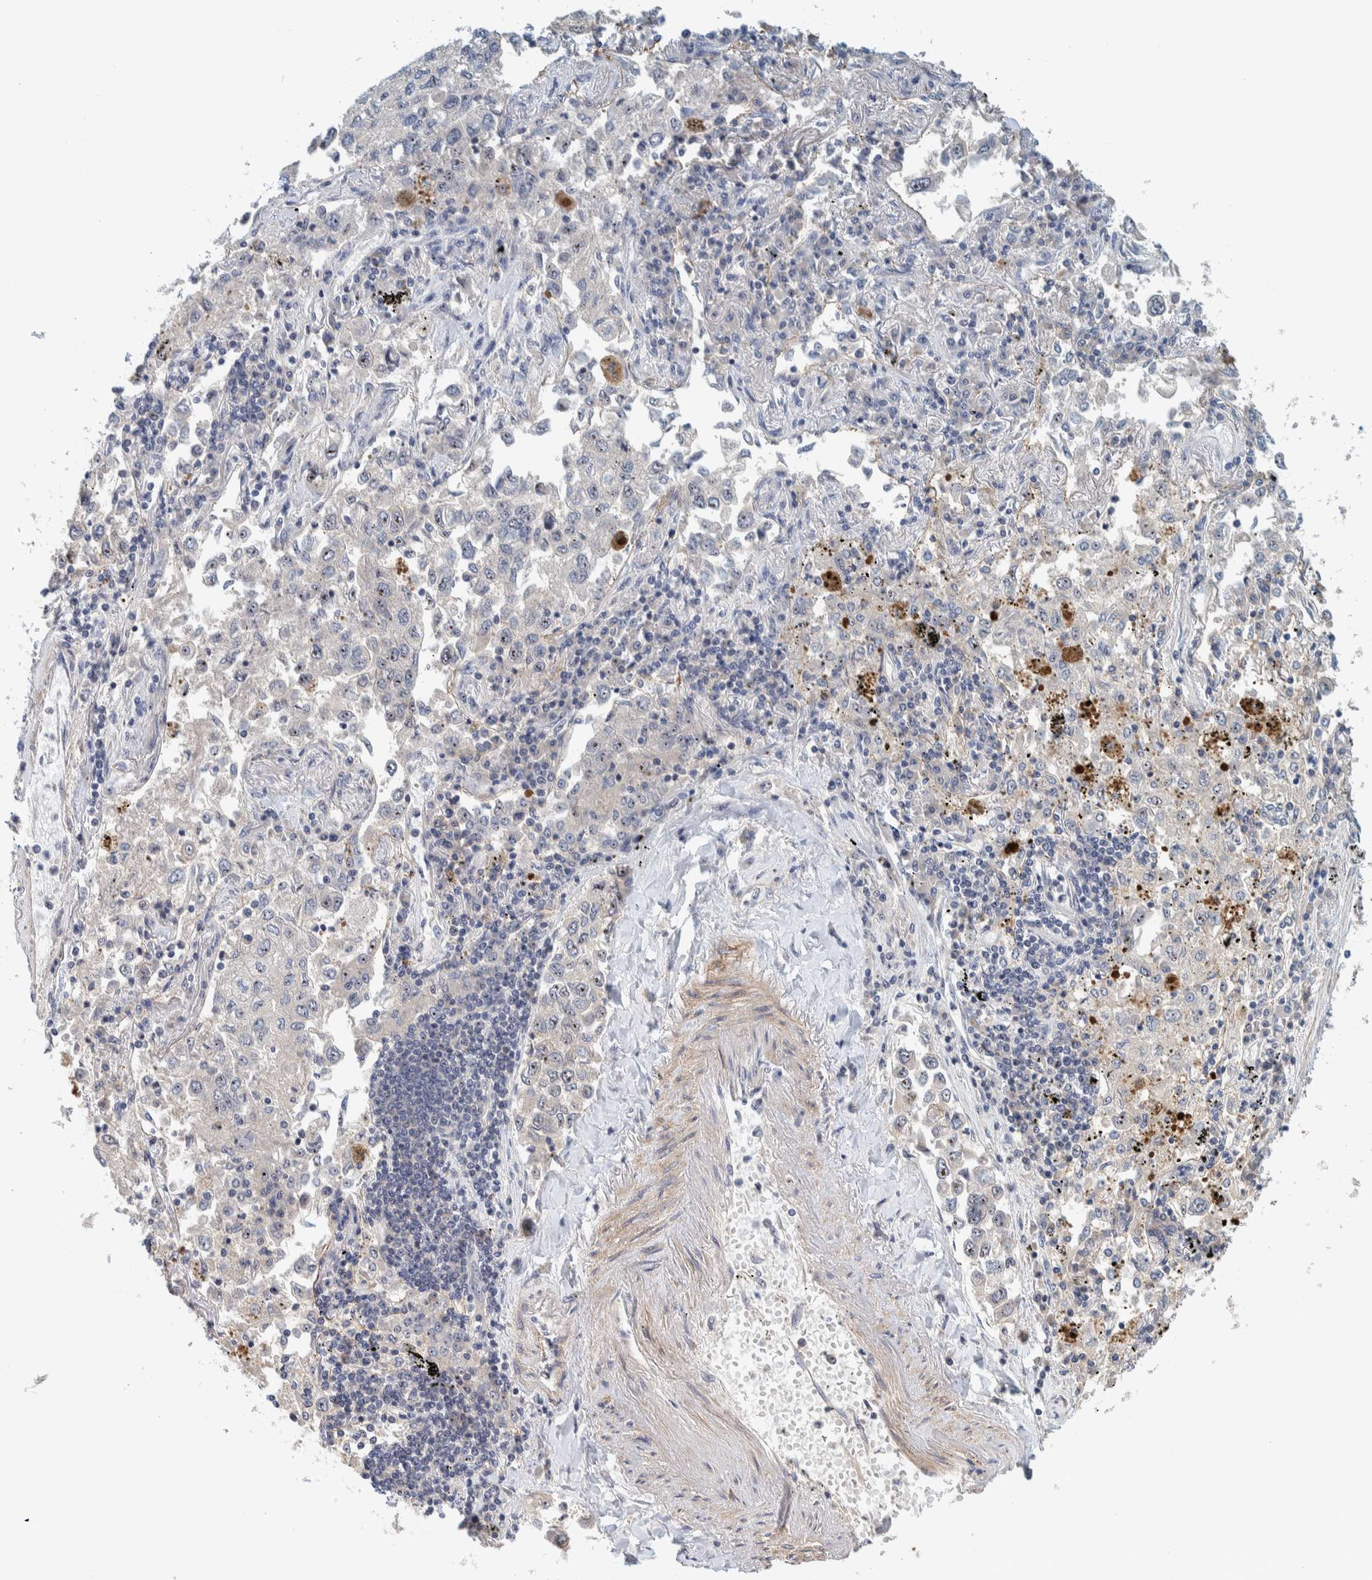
{"staining": {"intensity": "weak", "quantity": "<25%", "location": "nuclear"}, "tissue": "lung cancer", "cell_type": "Tumor cells", "image_type": "cancer", "snomed": [{"axis": "morphology", "description": "Inflammation, NOS"}, {"axis": "morphology", "description": "Adenocarcinoma, NOS"}, {"axis": "topography", "description": "Lung"}], "caption": "Tumor cells are negative for protein expression in human lung cancer (adenocarcinoma).", "gene": "NOL11", "patient": {"sex": "male", "age": 63}}